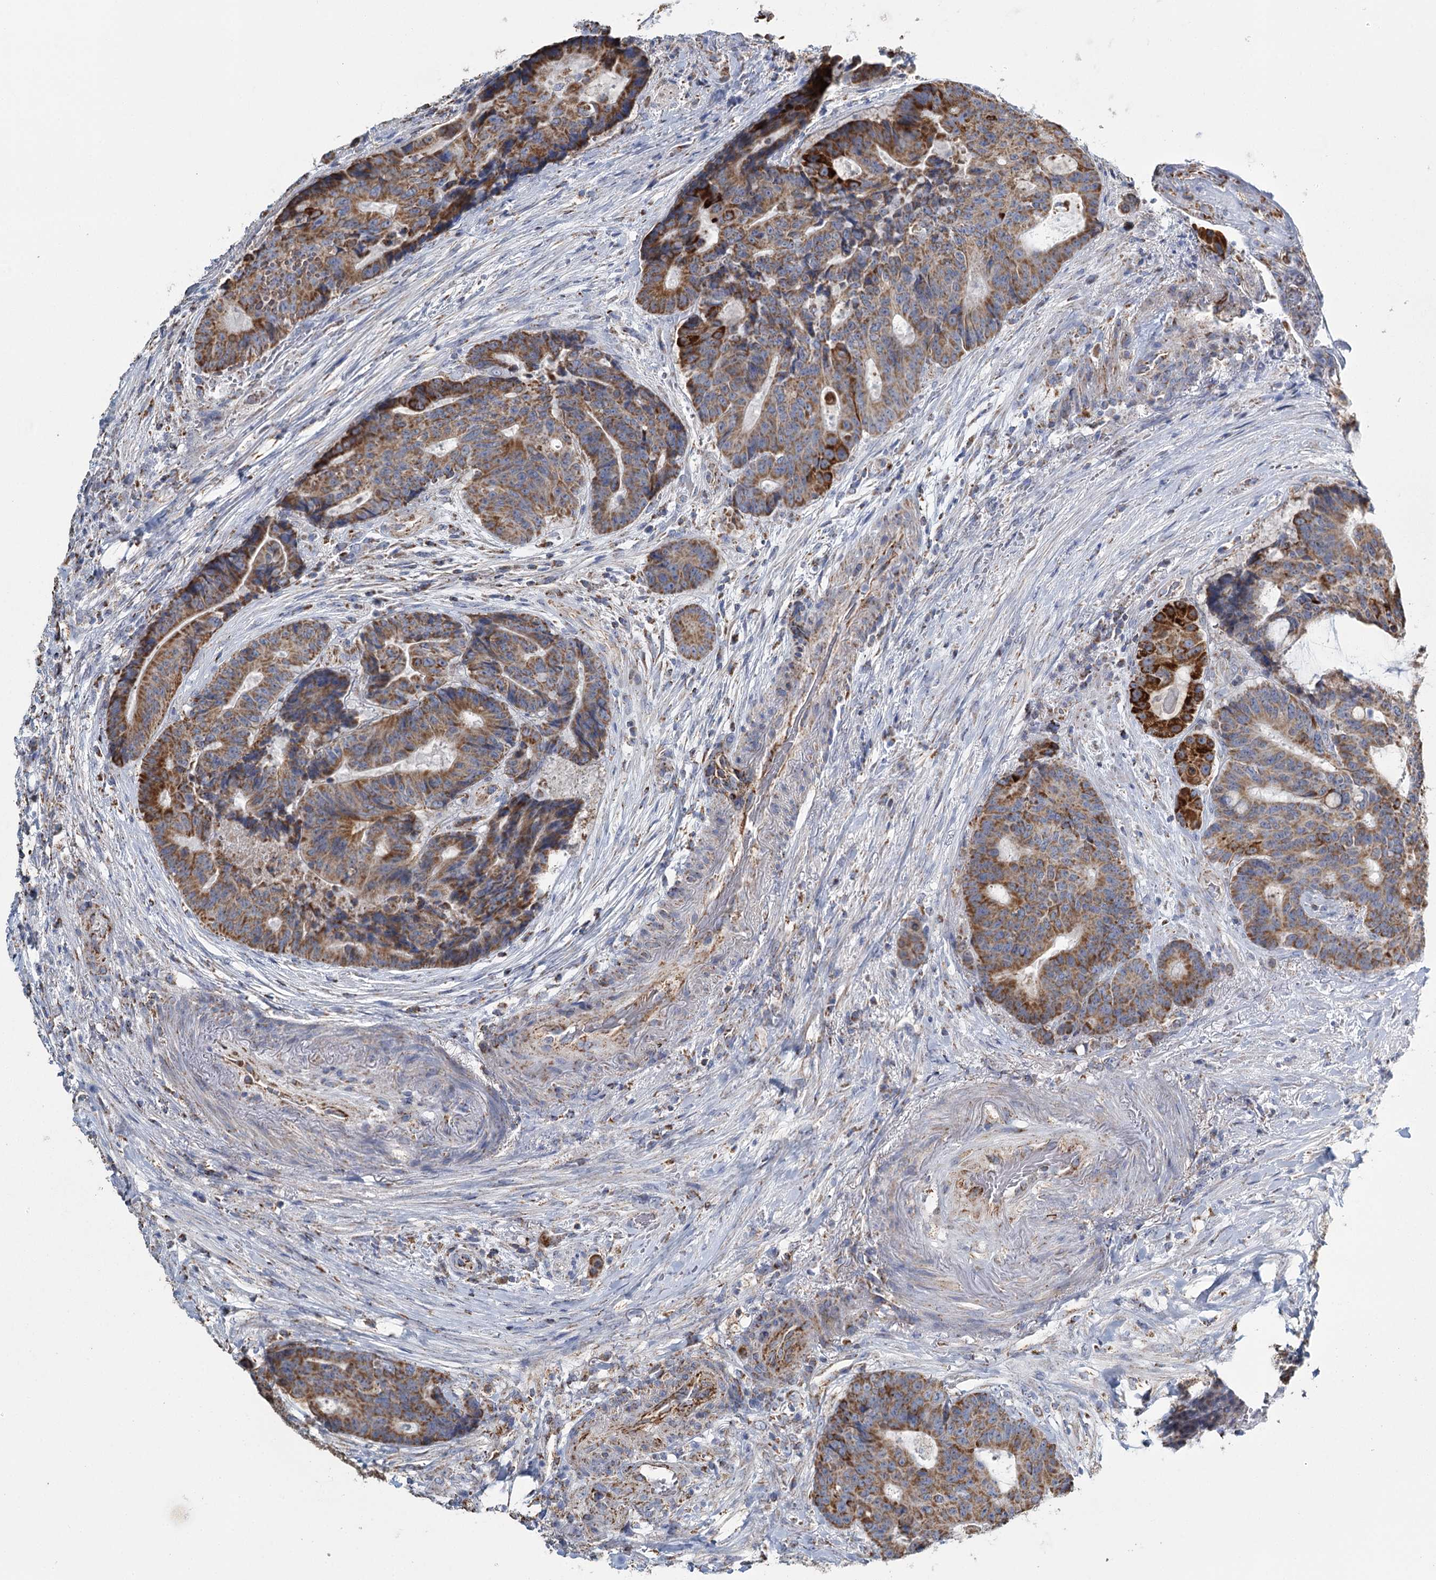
{"staining": {"intensity": "moderate", "quantity": ">75%", "location": "cytoplasmic/membranous"}, "tissue": "colorectal cancer", "cell_type": "Tumor cells", "image_type": "cancer", "snomed": [{"axis": "morphology", "description": "Adenocarcinoma, NOS"}, {"axis": "topography", "description": "Rectum"}], "caption": "Immunohistochemical staining of colorectal cancer (adenocarcinoma) demonstrates medium levels of moderate cytoplasmic/membranous protein staining in about >75% of tumor cells. (DAB (3,3'-diaminobenzidine) IHC, brown staining for protein, blue staining for nuclei).", "gene": "MRPL44", "patient": {"sex": "male", "age": 69}}